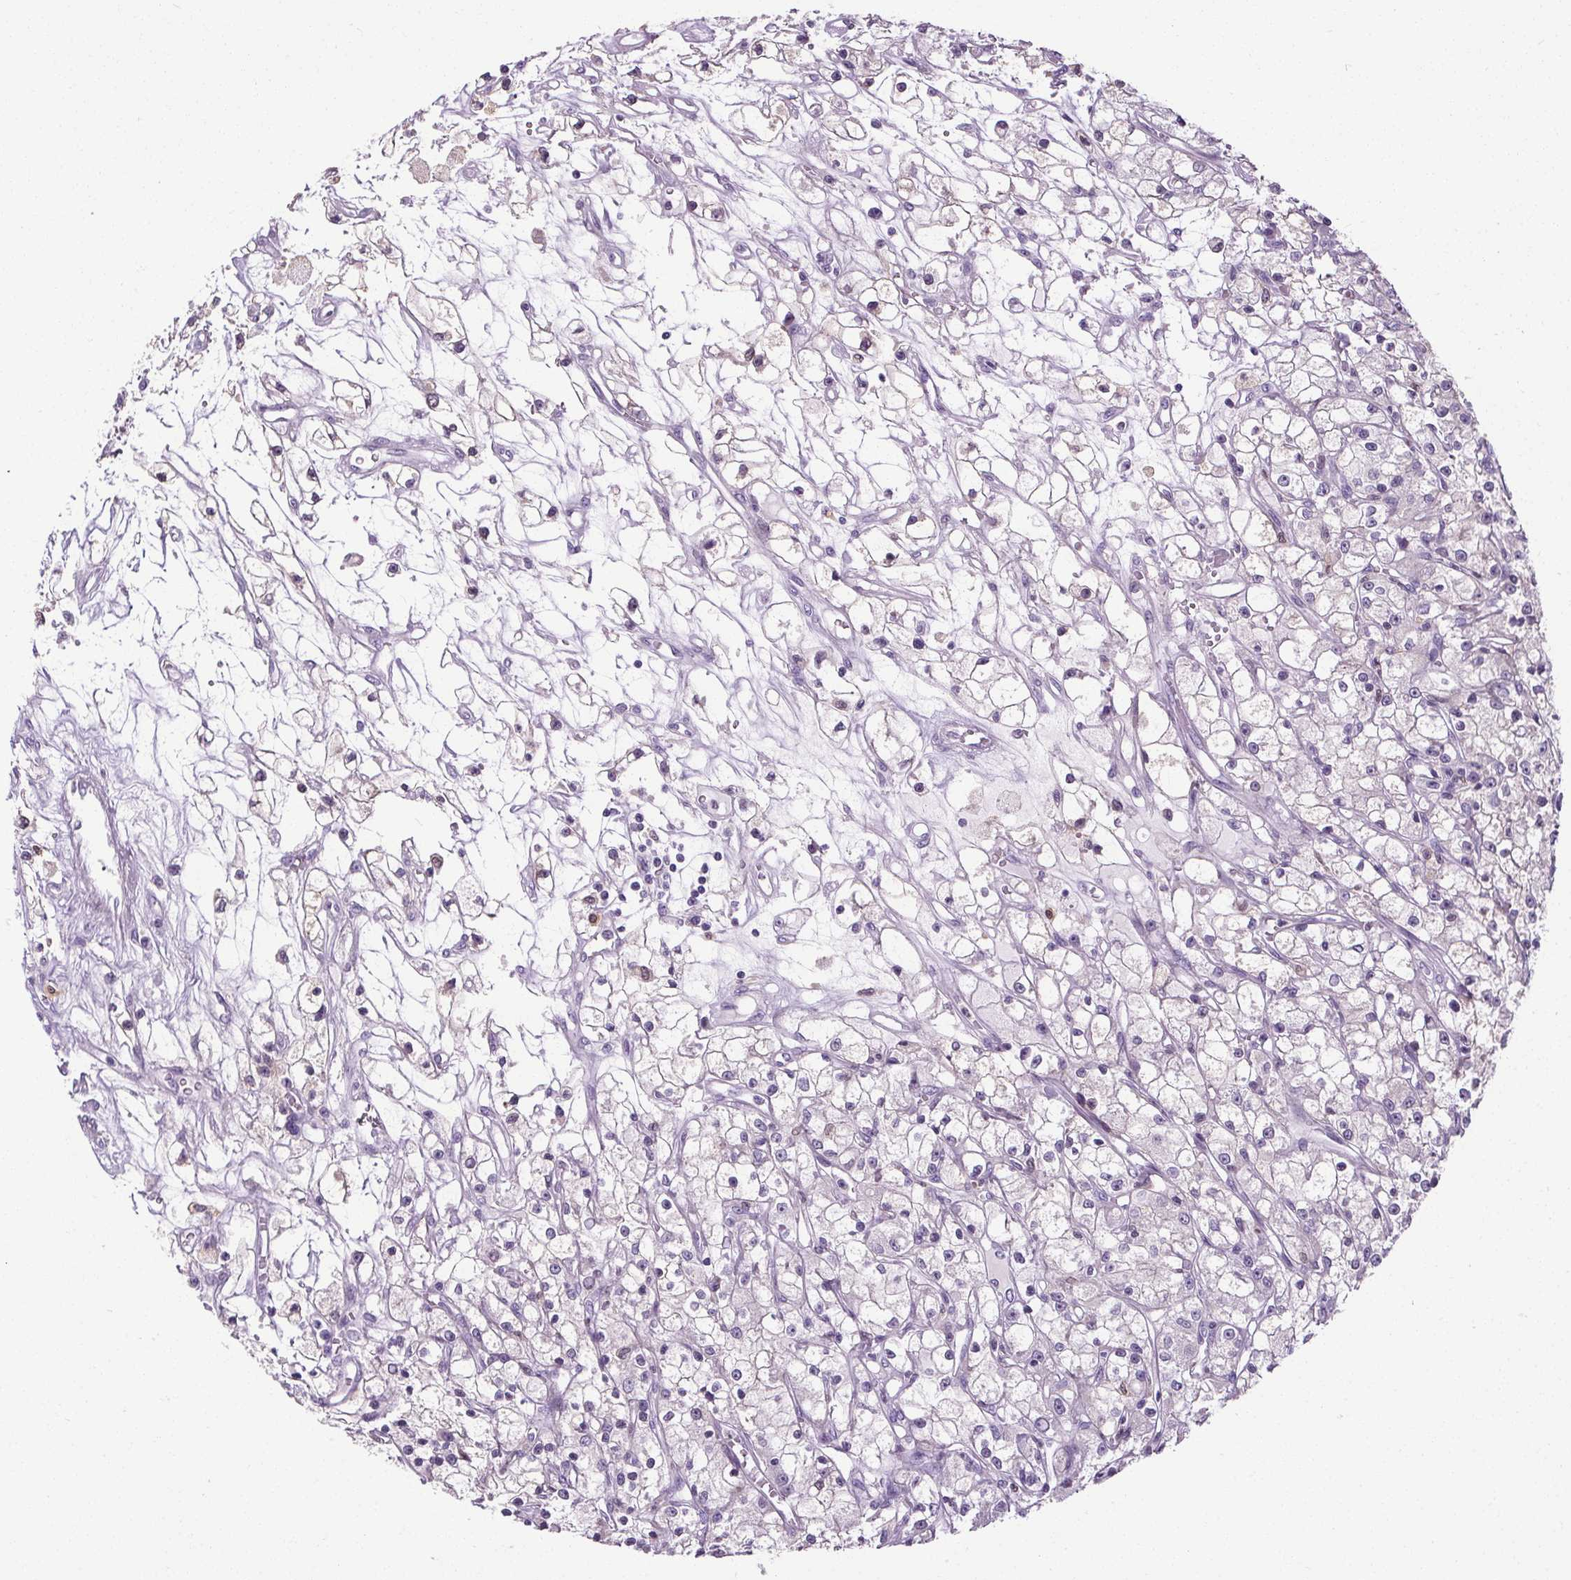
{"staining": {"intensity": "negative", "quantity": "none", "location": "none"}, "tissue": "renal cancer", "cell_type": "Tumor cells", "image_type": "cancer", "snomed": [{"axis": "morphology", "description": "Adenocarcinoma, NOS"}, {"axis": "topography", "description": "Kidney"}], "caption": "Tumor cells show no significant protein positivity in renal adenocarcinoma. The staining was performed using DAB to visualize the protein expression in brown, while the nuclei were stained in blue with hematoxylin (Magnification: 20x).", "gene": "TMEM240", "patient": {"sex": "female", "age": 59}}